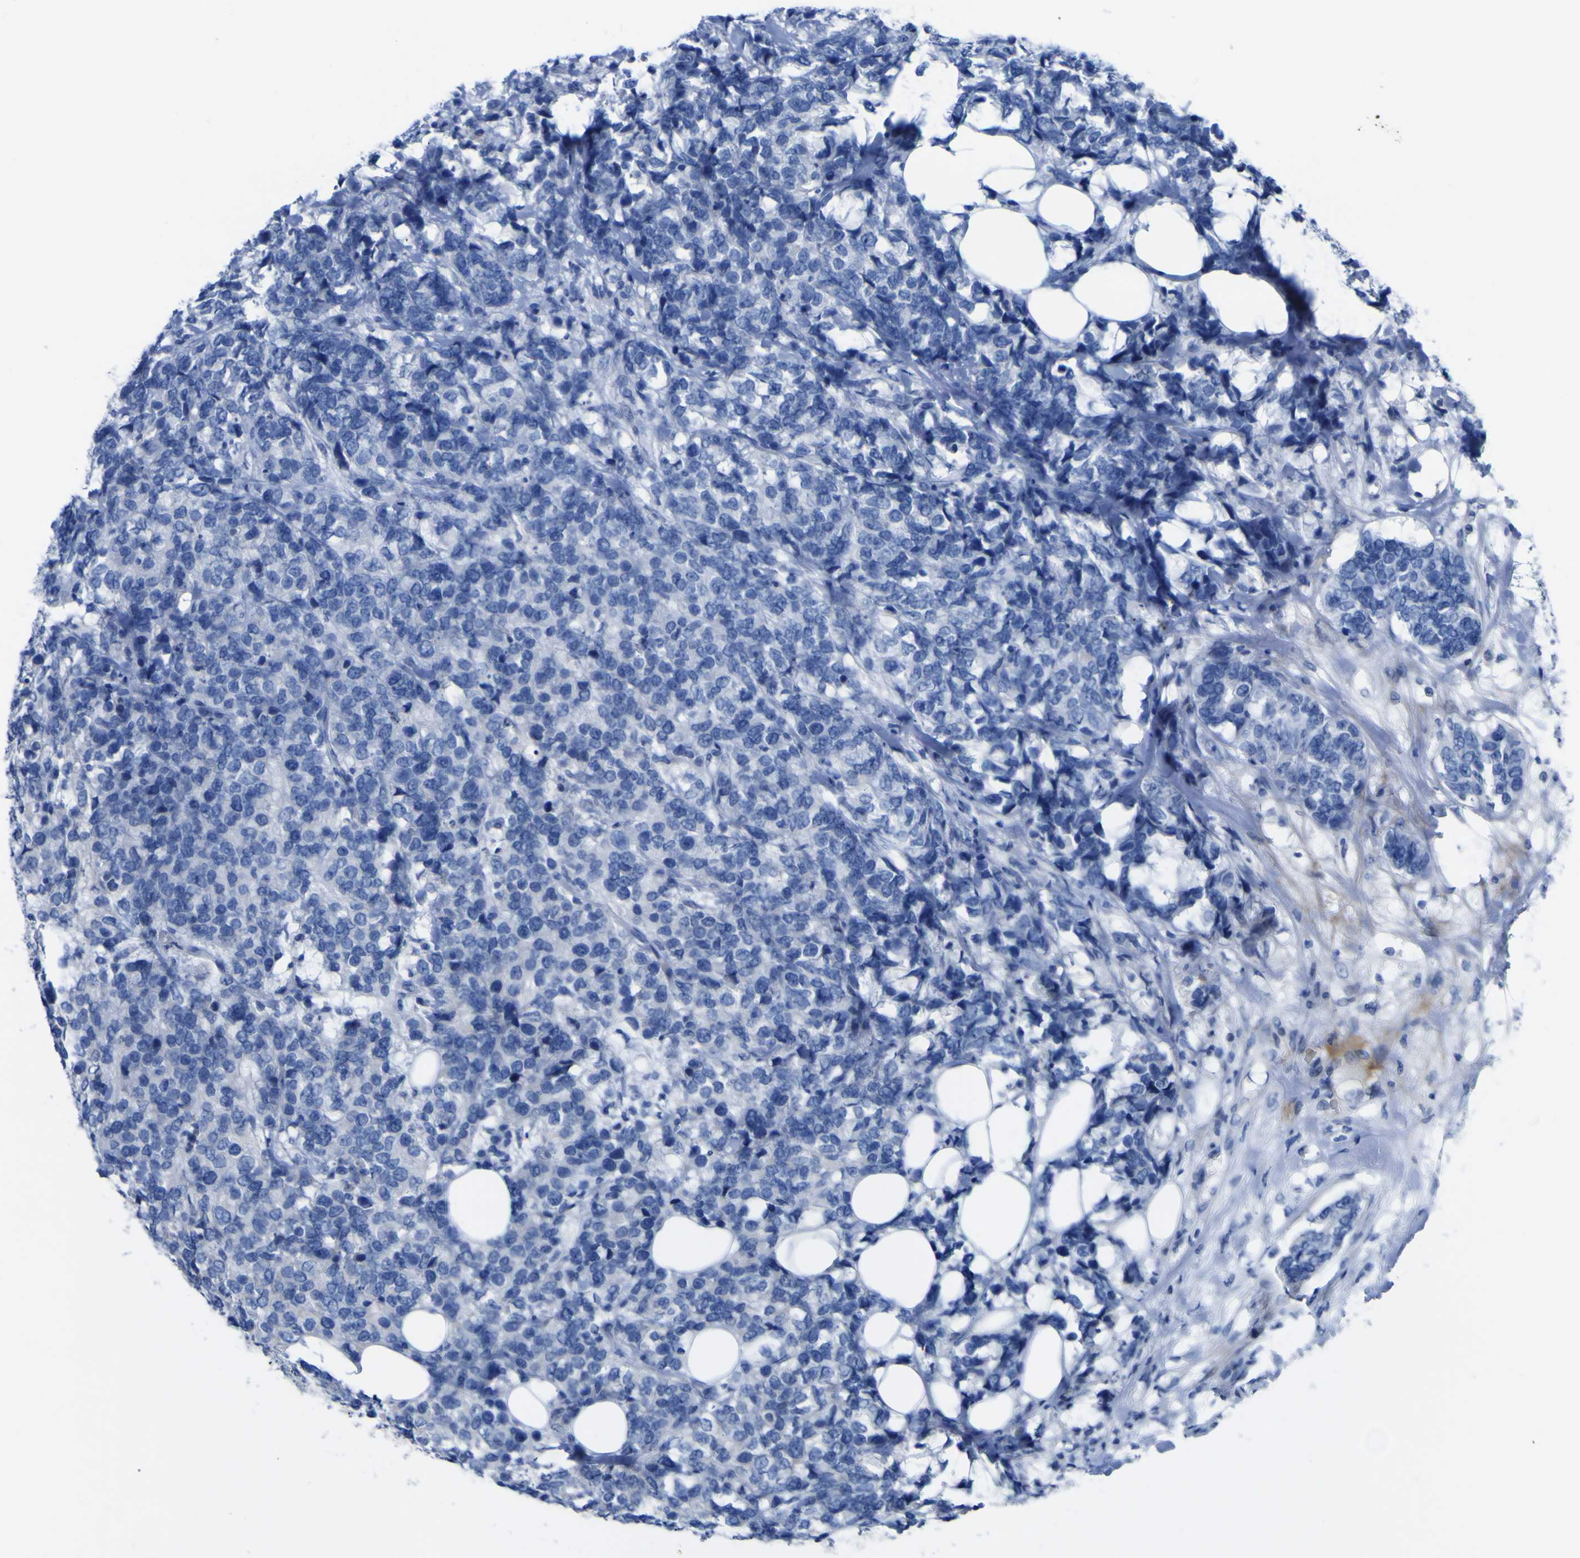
{"staining": {"intensity": "negative", "quantity": "none", "location": "none"}, "tissue": "breast cancer", "cell_type": "Tumor cells", "image_type": "cancer", "snomed": [{"axis": "morphology", "description": "Lobular carcinoma"}, {"axis": "topography", "description": "Breast"}], "caption": "Photomicrograph shows no protein expression in tumor cells of lobular carcinoma (breast) tissue. (DAB immunohistochemistry visualized using brightfield microscopy, high magnification).", "gene": "NAV1", "patient": {"sex": "female", "age": 59}}